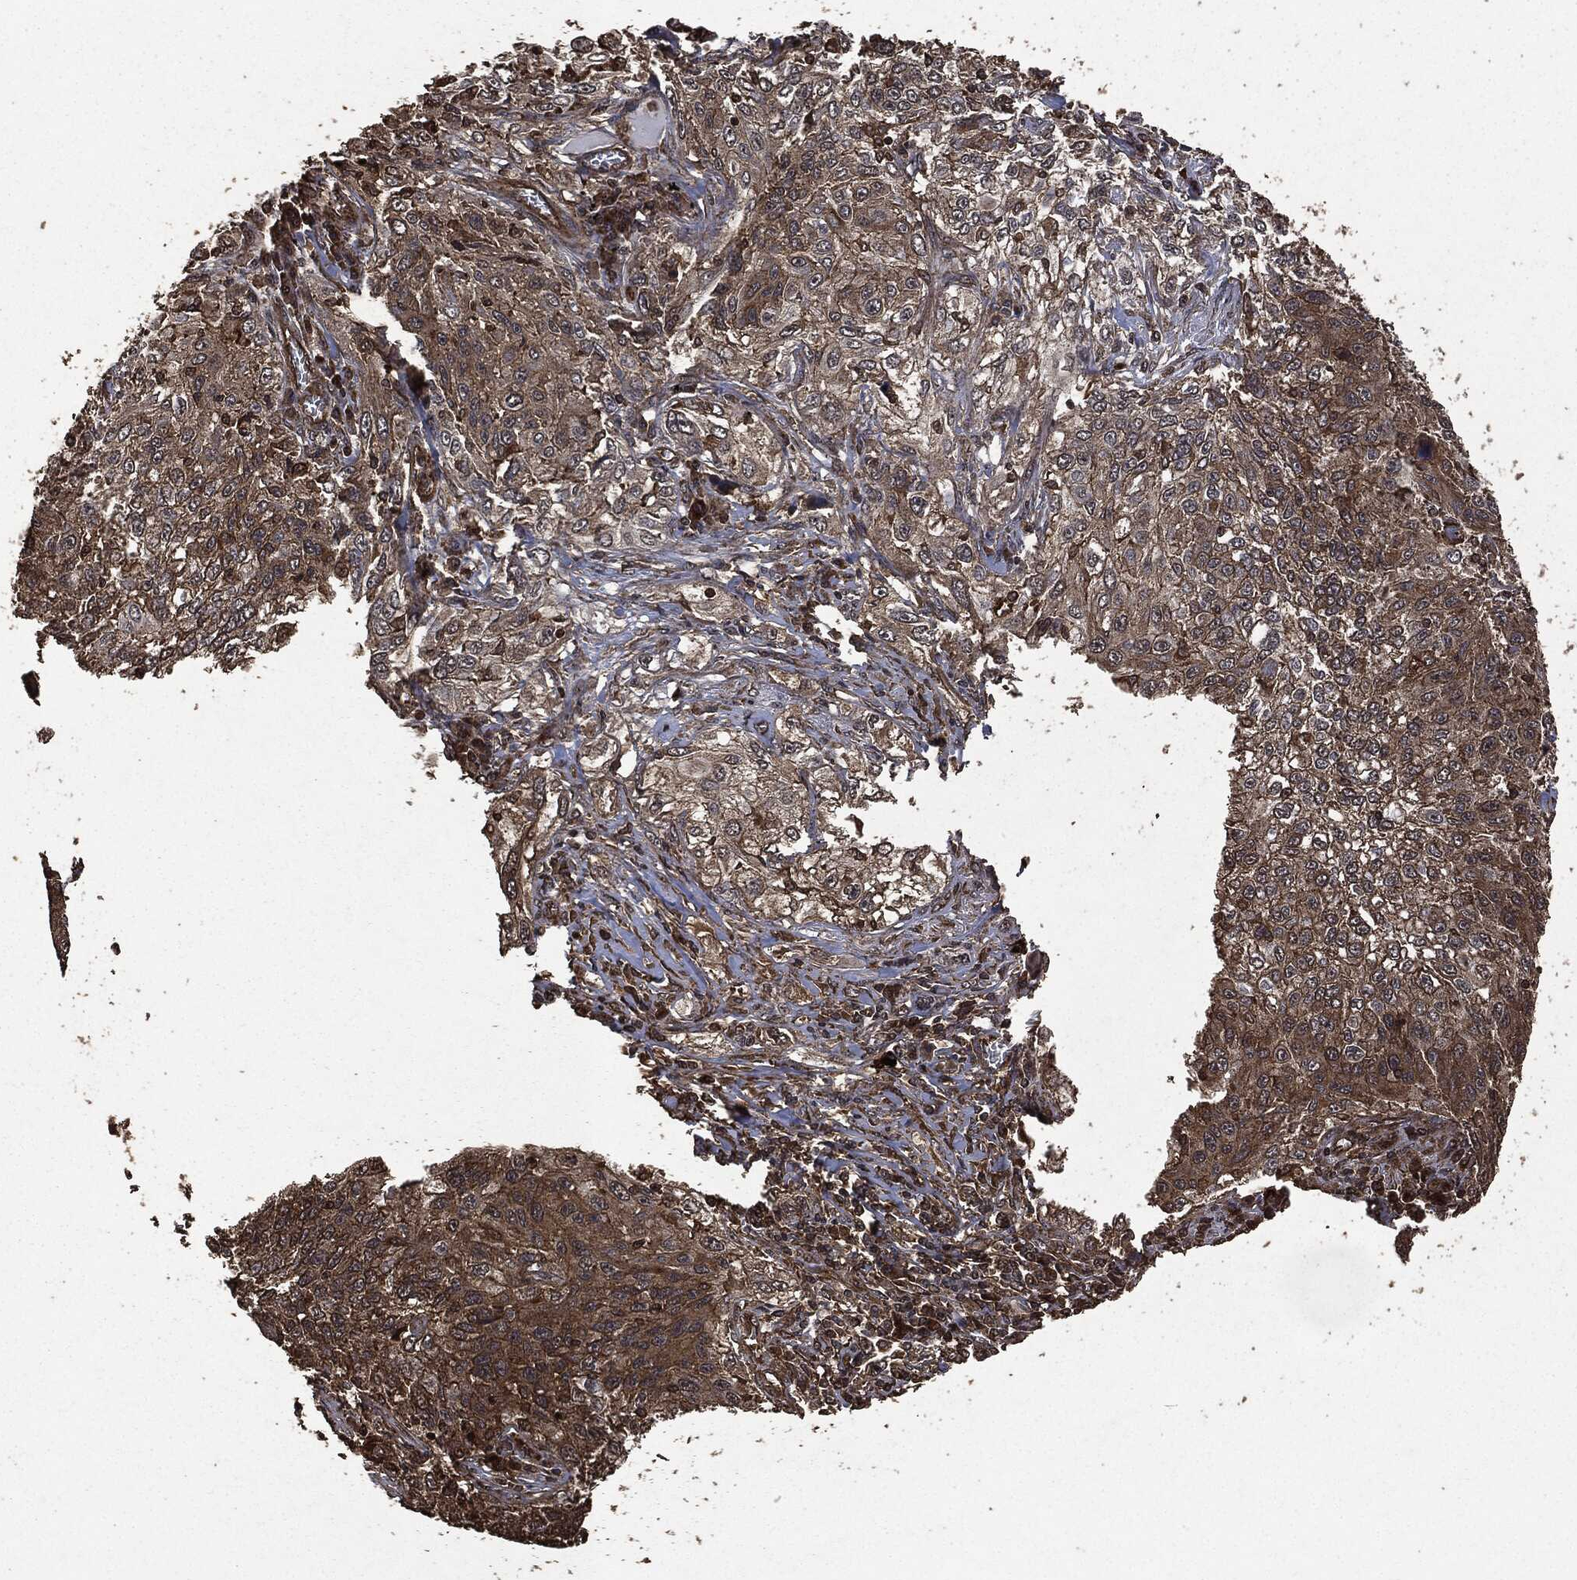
{"staining": {"intensity": "strong", "quantity": "<25%", "location": "cytoplasmic/membranous"}, "tissue": "lung cancer", "cell_type": "Tumor cells", "image_type": "cancer", "snomed": [{"axis": "morphology", "description": "Squamous cell carcinoma, NOS"}, {"axis": "topography", "description": "Lung"}], "caption": "Lung squamous cell carcinoma stained for a protein (brown) demonstrates strong cytoplasmic/membranous positive expression in about <25% of tumor cells.", "gene": "HRAS", "patient": {"sex": "female", "age": 69}}